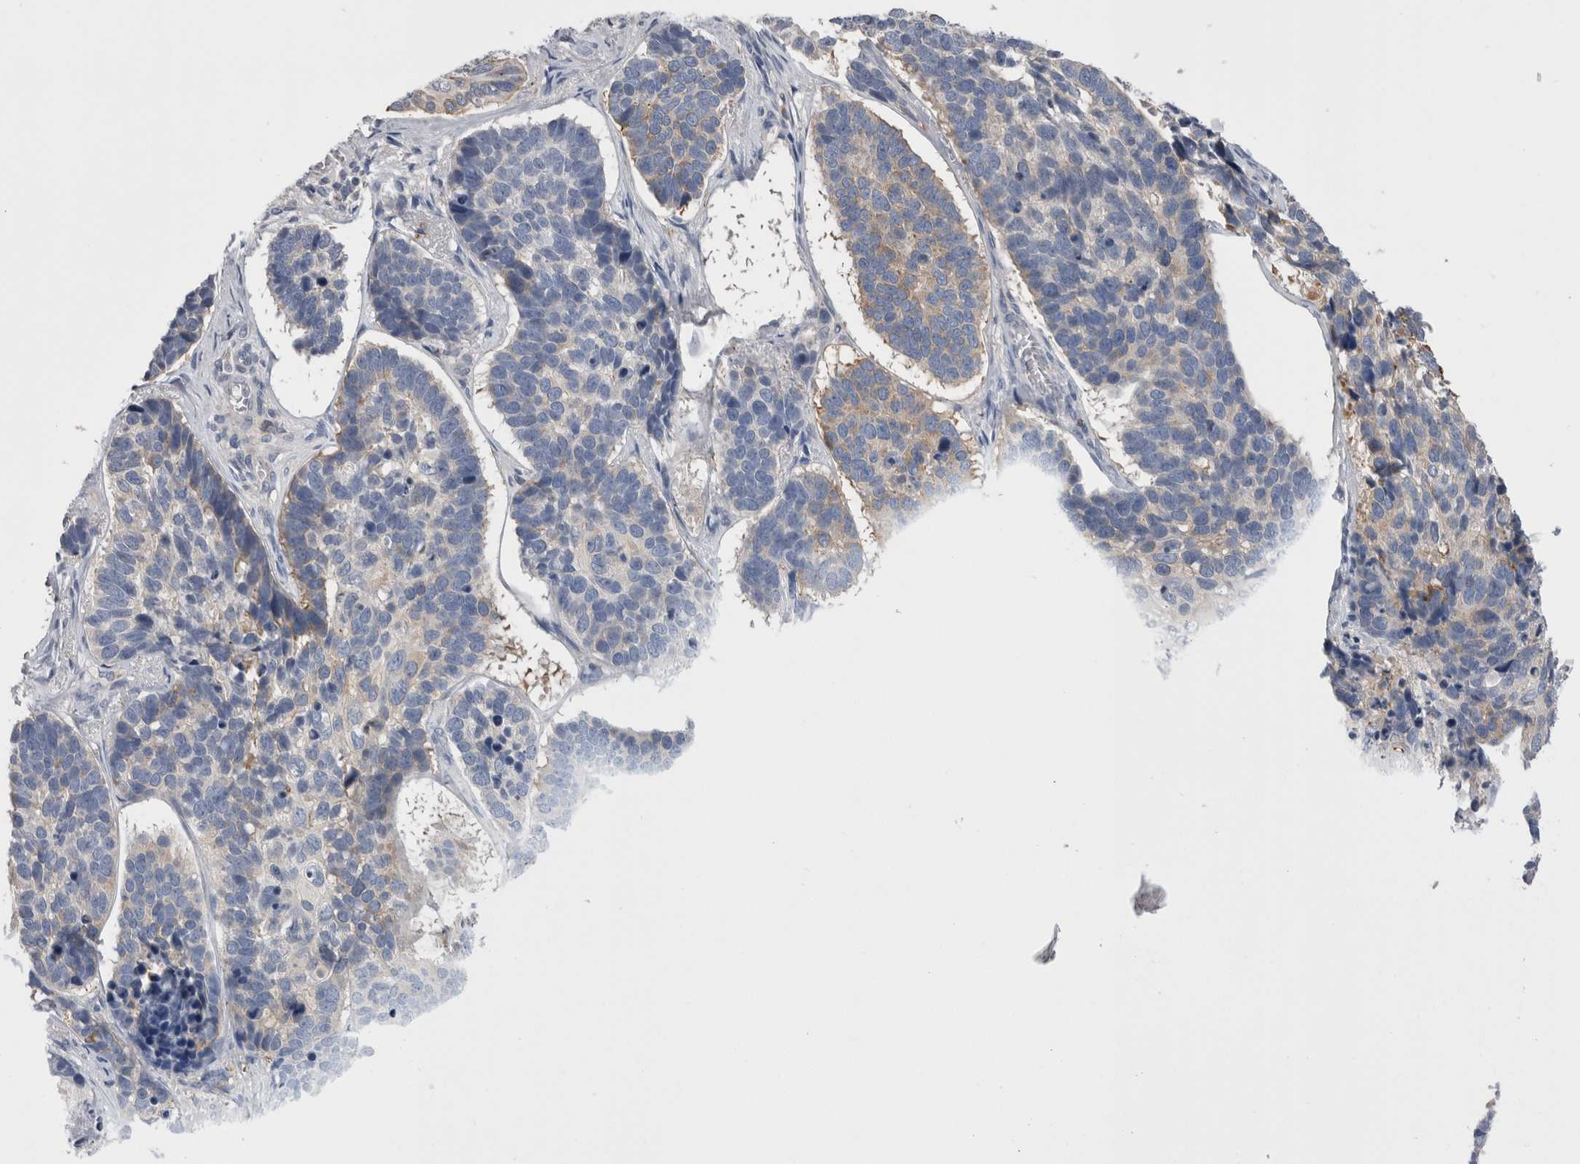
{"staining": {"intensity": "moderate", "quantity": "<25%", "location": "cytoplasmic/membranous"}, "tissue": "skin cancer", "cell_type": "Tumor cells", "image_type": "cancer", "snomed": [{"axis": "morphology", "description": "Basal cell carcinoma"}, {"axis": "topography", "description": "Skin"}], "caption": "IHC image of neoplastic tissue: human skin cancer (basal cell carcinoma) stained using immunohistochemistry (IHC) reveals low levels of moderate protein expression localized specifically in the cytoplasmic/membranous of tumor cells, appearing as a cytoplasmic/membranous brown color.", "gene": "DCTN6", "patient": {"sex": "male", "age": 62}}